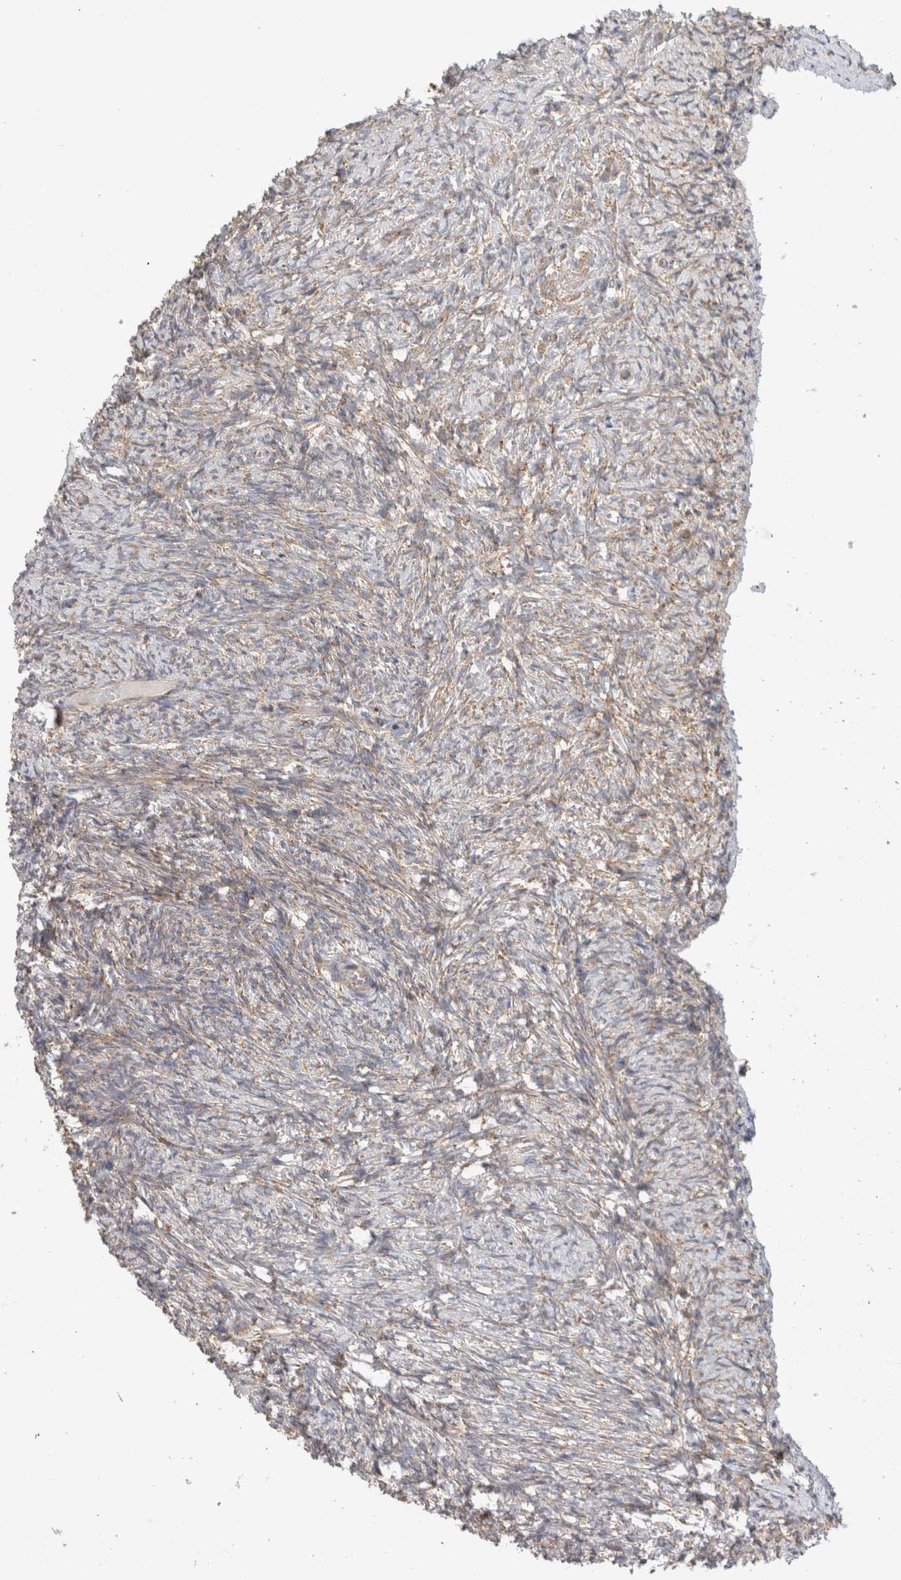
{"staining": {"intensity": "weak", "quantity": ">75%", "location": "cytoplasmic/membranous"}, "tissue": "ovary", "cell_type": "Ovarian stroma cells", "image_type": "normal", "snomed": [{"axis": "morphology", "description": "Normal tissue, NOS"}, {"axis": "topography", "description": "Ovary"}], "caption": "Immunohistochemistry (IHC) of benign ovary demonstrates low levels of weak cytoplasmic/membranous positivity in about >75% of ovarian stroma cells.", "gene": "MRM3", "patient": {"sex": "female", "age": 41}}